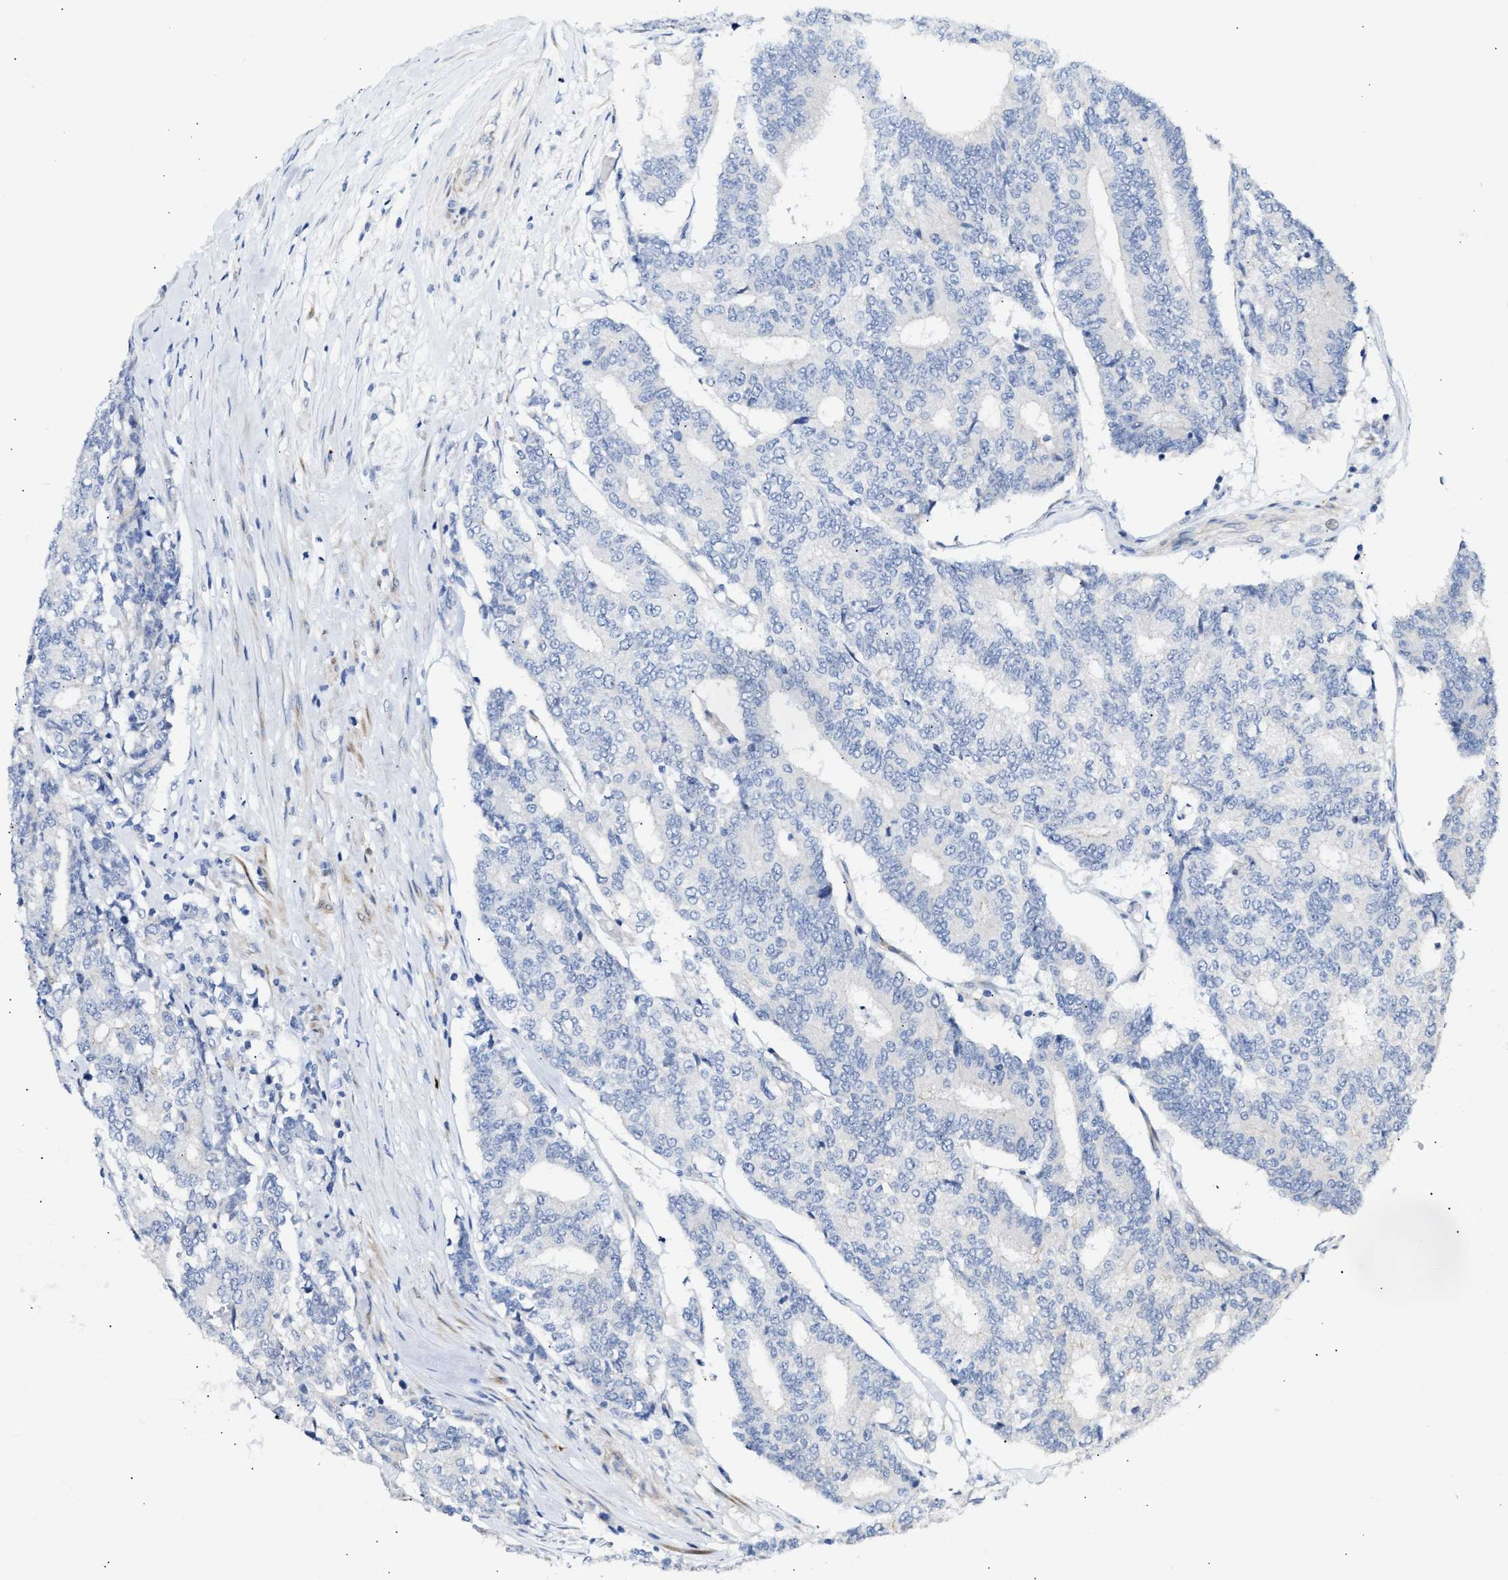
{"staining": {"intensity": "negative", "quantity": "none", "location": "none"}, "tissue": "prostate cancer", "cell_type": "Tumor cells", "image_type": "cancer", "snomed": [{"axis": "morphology", "description": "Normal tissue, NOS"}, {"axis": "morphology", "description": "Adenocarcinoma, High grade"}, {"axis": "topography", "description": "Prostate"}, {"axis": "topography", "description": "Seminal veicle"}], "caption": "Adenocarcinoma (high-grade) (prostate) was stained to show a protein in brown. There is no significant staining in tumor cells.", "gene": "FHL1", "patient": {"sex": "male", "age": 55}}